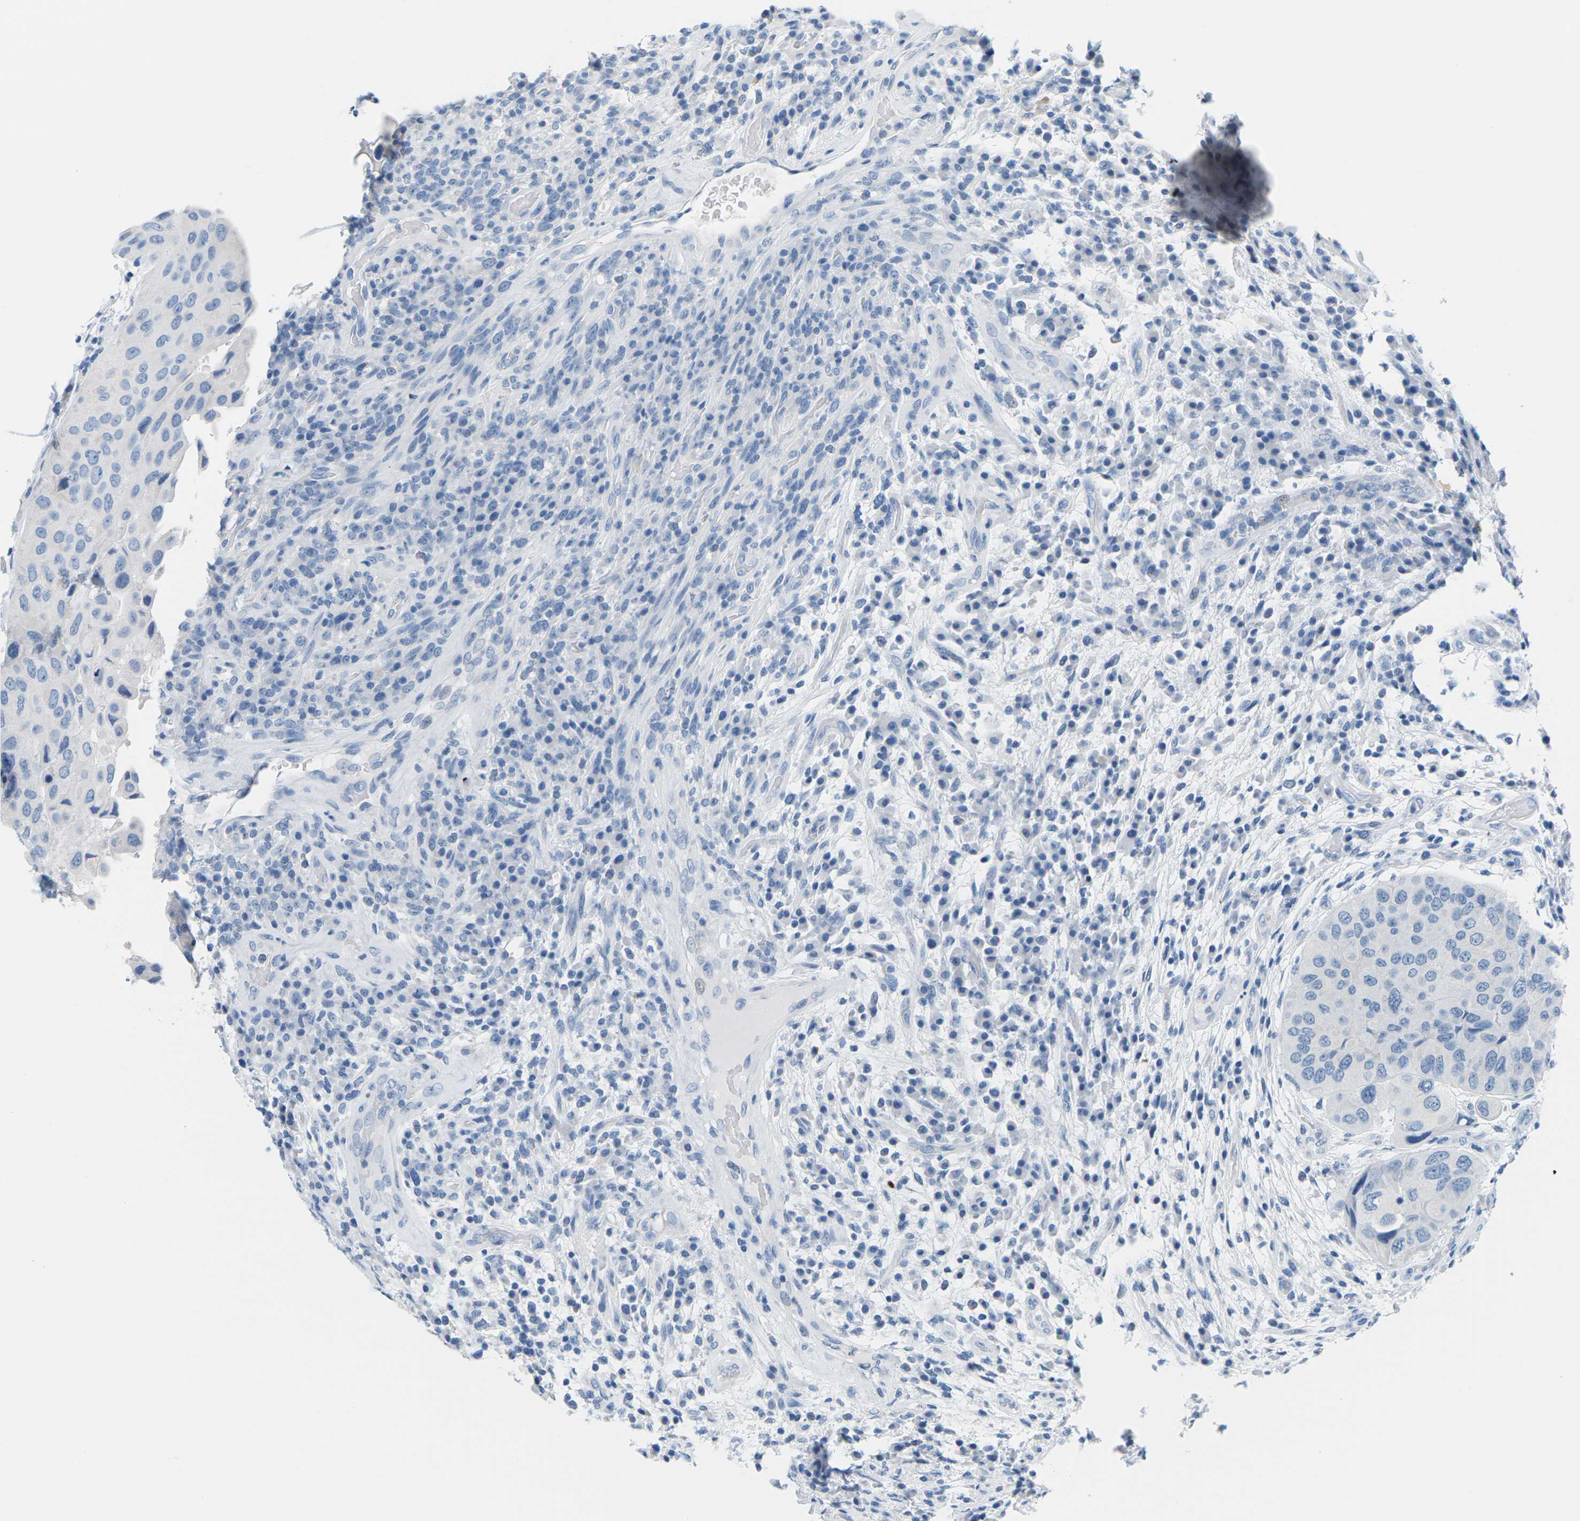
{"staining": {"intensity": "negative", "quantity": "none", "location": "none"}, "tissue": "urothelial cancer", "cell_type": "Tumor cells", "image_type": "cancer", "snomed": [{"axis": "morphology", "description": "Urothelial carcinoma, High grade"}, {"axis": "topography", "description": "Urinary bladder"}], "caption": "Immunohistochemical staining of urothelial carcinoma (high-grade) demonstrates no significant staining in tumor cells.", "gene": "SLC12A1", "patient": {"sex": "female", "age": 64}}